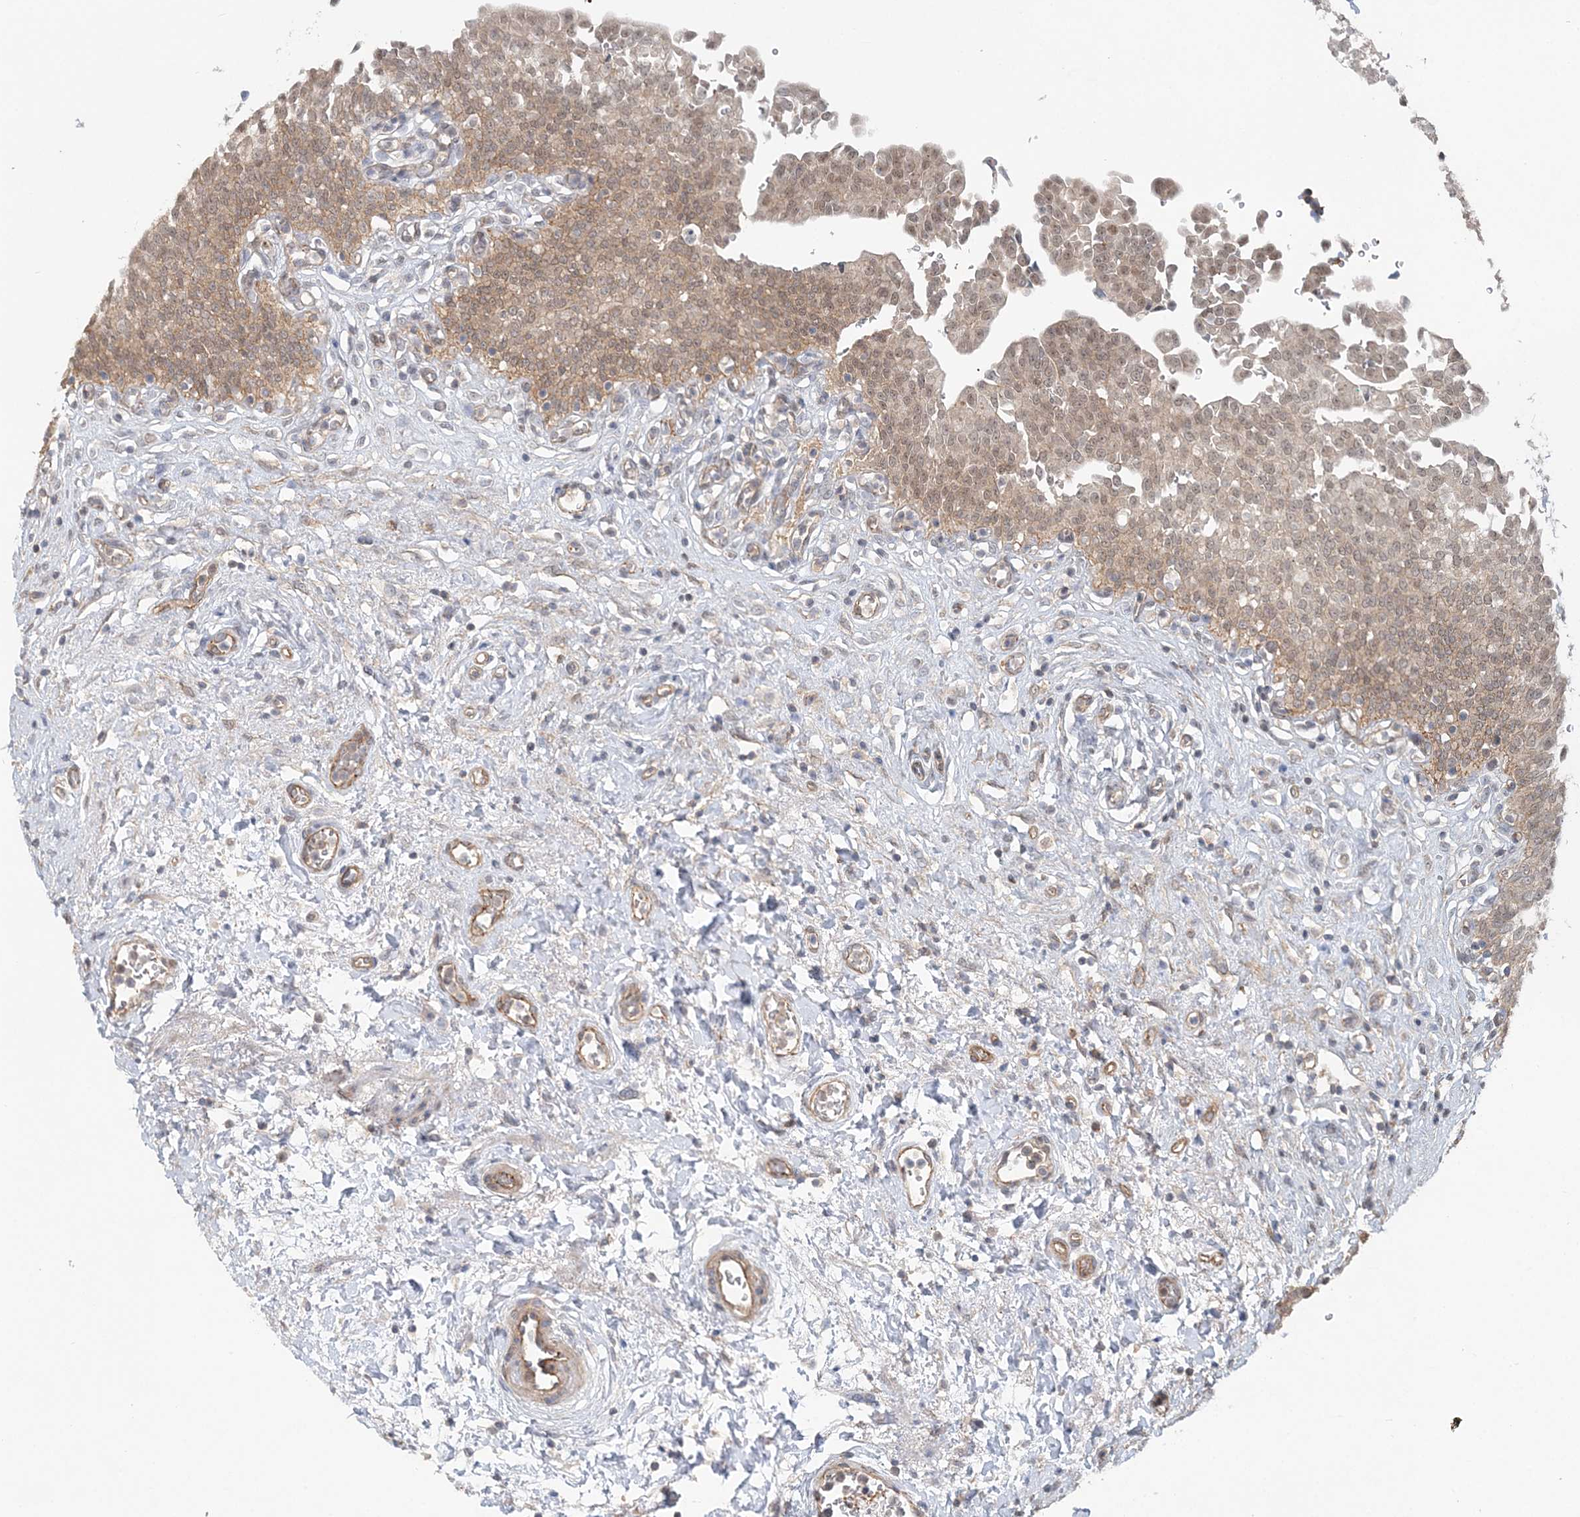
{"staining": {"intensity": "moderate", "quantity": ">75%", "location": "cytoplasmic/membranous,nuclear"}, "tissue": "urinary bladder", "cell_type": "Urothelial cells", "image_type": "normal", "snomed": [{"axis": "morphology", "description": "Urothelial carcinoma, High grade"}, {"axis": "topography", "description": "Urinary bladder"}], "caption": "This is a micrograph of immunohistochemistry (IHC) staining of unremarkable urinary bladder, which shows moderate positivity in the cytoplasmic/membranous,nuclear of urothelial cells.", "gene": "MAT2B", "patient": {"sex": "male", "age": 46}}